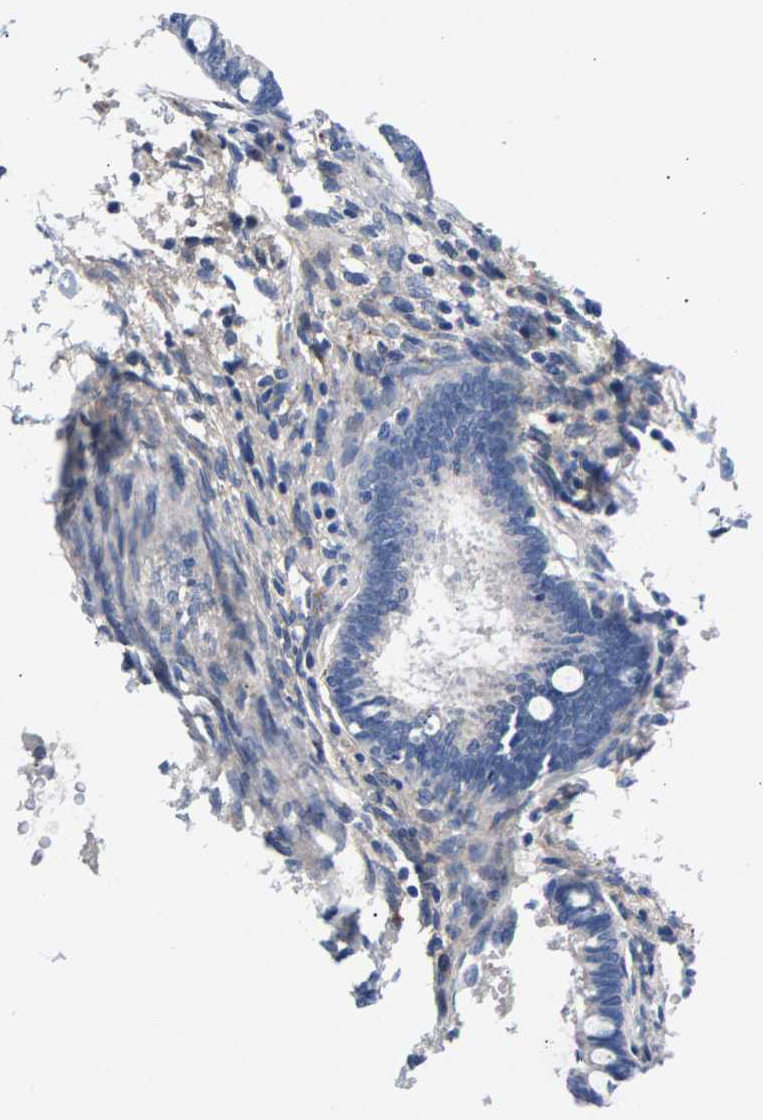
{"staining": {"intensity": "negative", "quantity": "none", "location": "none"}, "tissue": "cervical cancer", "cell_type": "Tumor cells", "image_type": "cancer", "snomed": [{"axis": "morphology", "description": "Adenocarcinoma, NOS"}, {"axis": "topography", "description": "Cervix"}], "caption": "Immunohistochemical staining of human adenocarcinoma (cervical) reveals no significant expression in tumor cells.", "gene": "P2RY4", "patient": {"sex": "female", "age": 44}}